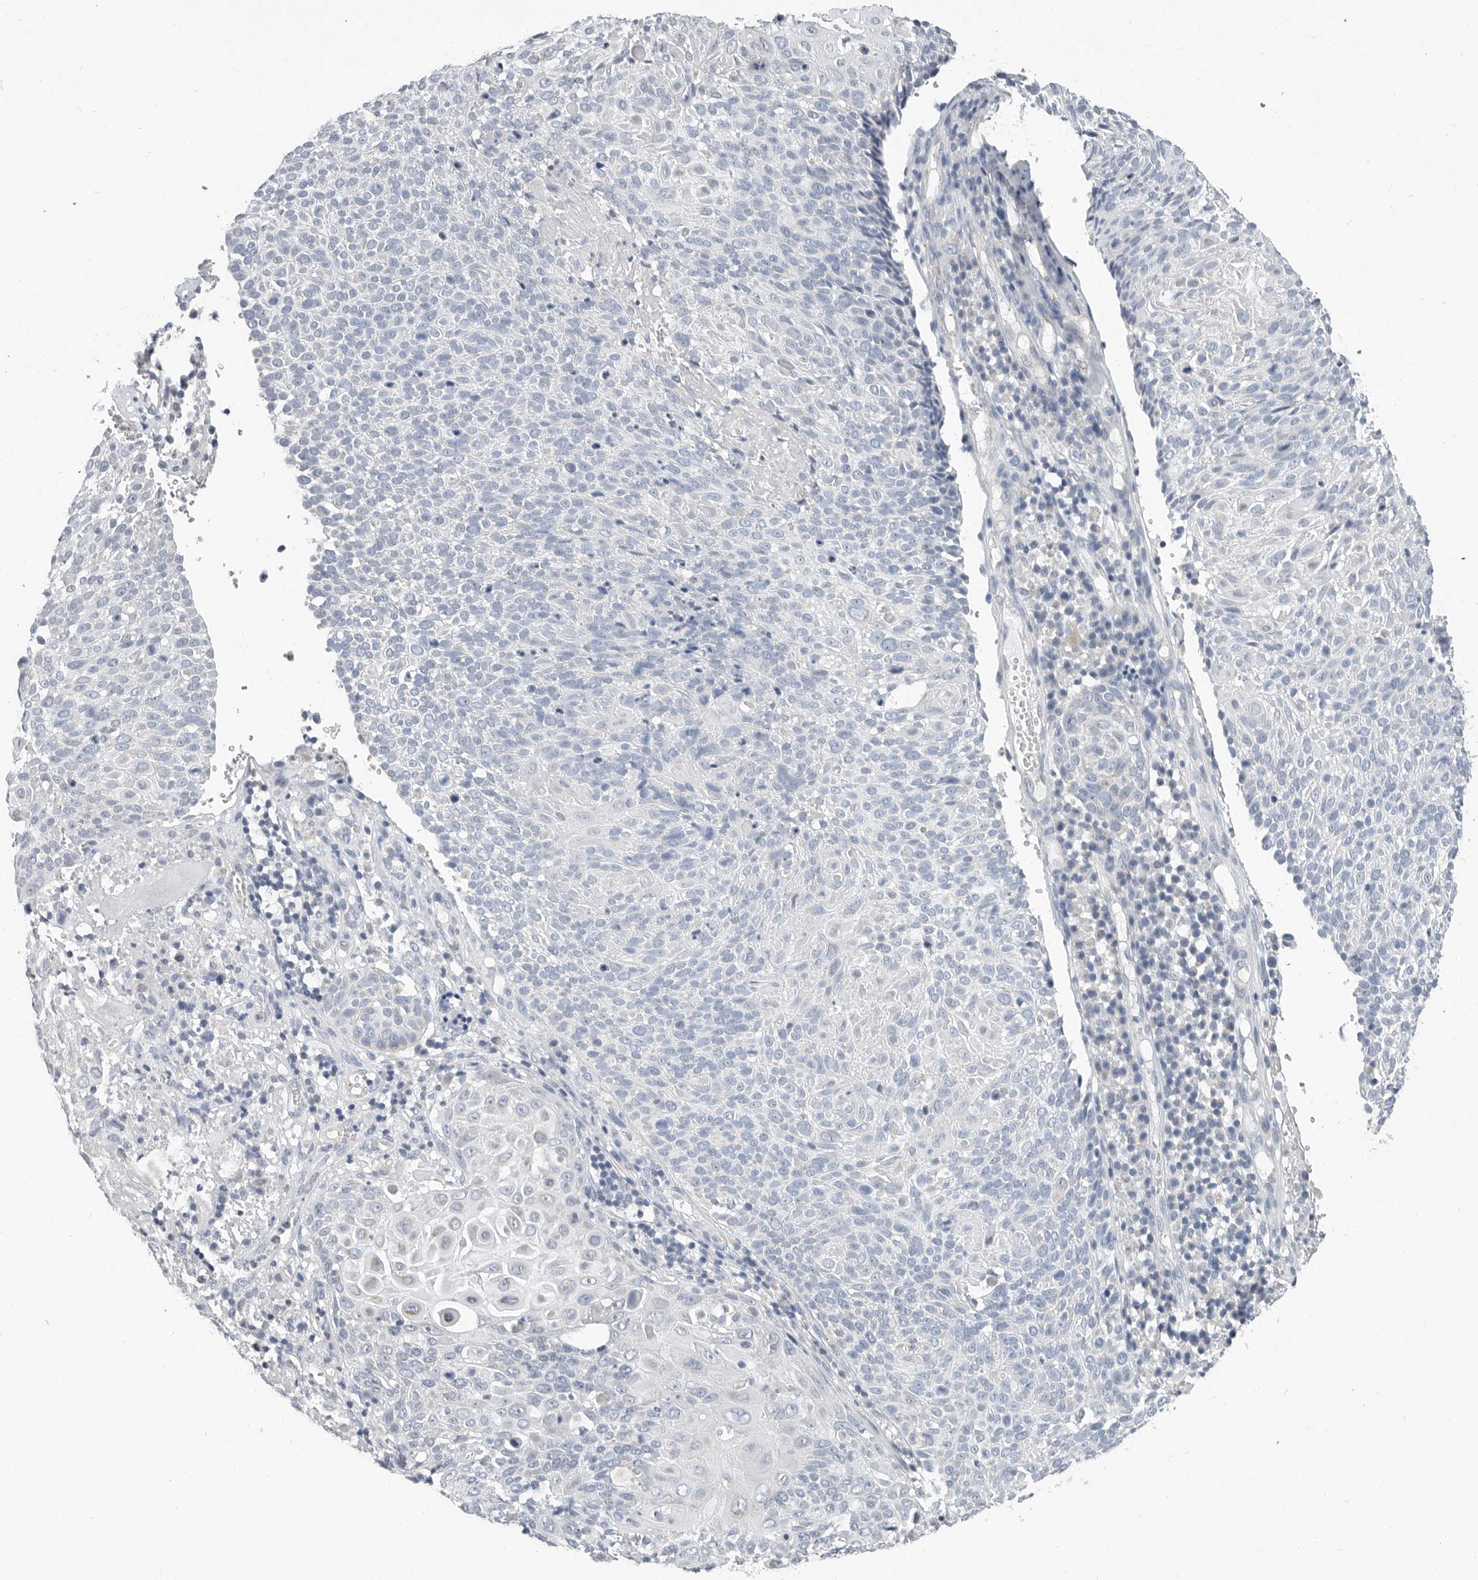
{"staining": {"intensity": "negative", "quantity": "none", "location": "none"}, "tissue": "cervical cancer", "cell_type": "Tumor cells", "image_type": "cancer", "snomed": [{"axis": "morphology", "description": "Squamous cell carcinoma, NOS"}, {"axis": "topography", "description": "Cervix"}], "caption": "Tumor cells show no significant protein expression in cervical cancer (squamous cell carcinoma).", "gene": "PLN", "patient": {"sex": "female", "age": 74}}